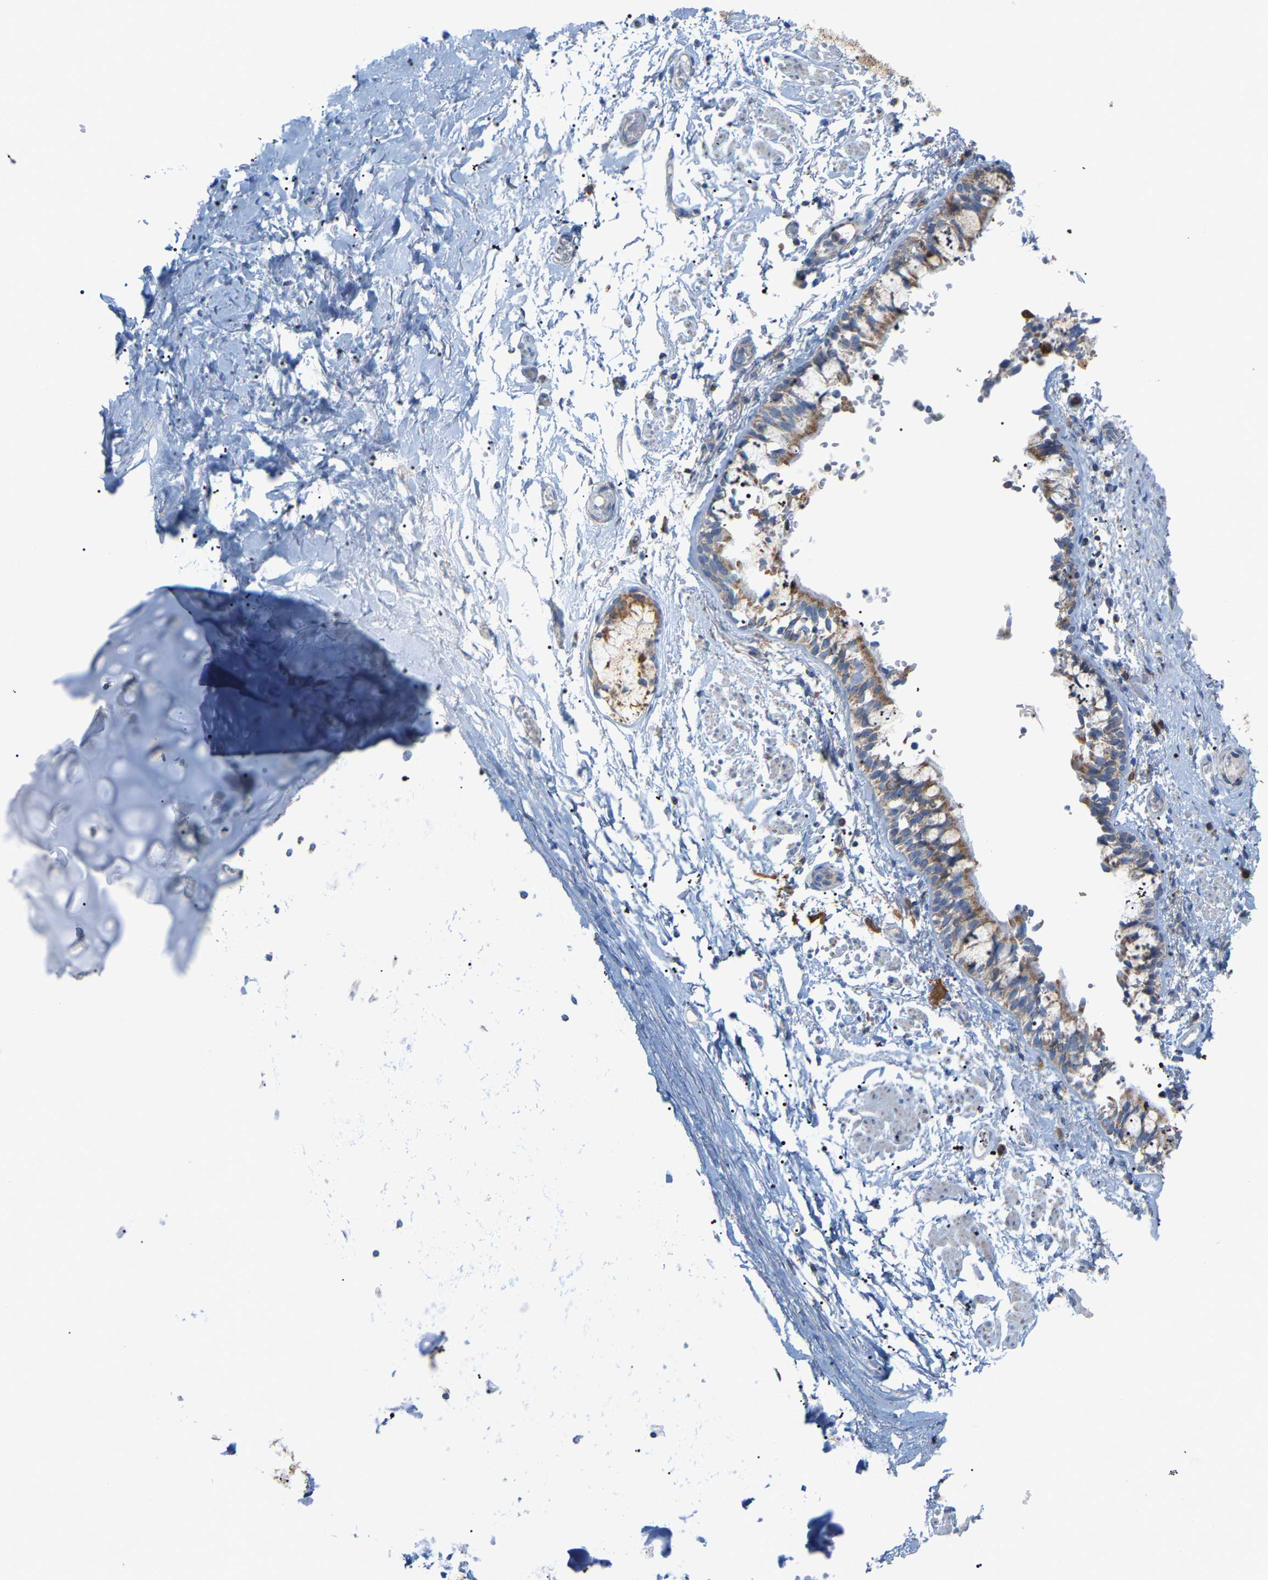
{"staining": {"intensity": "negative", "quantity": "none", "location": "none"}, "tissue": "adipose tissue", "cell_type": "Adipocytes", "image_type": "normal", "snomed": [{"axis": "morphology", "description": "Normal tissue, NOS"}, {"axis": "topography", "description": "Cartilage tissue"}, {"axis": "topography", "description": "Lung"}], "caption": "IHC of unremarkable human adipose tissue displays no staining in adipocytes. The staining is performed using DAB brown chromogen with nuclei counter-stained in using hematoxylin.", "gene": "CROT", "patient": {"sex": "female", "age": 77}}